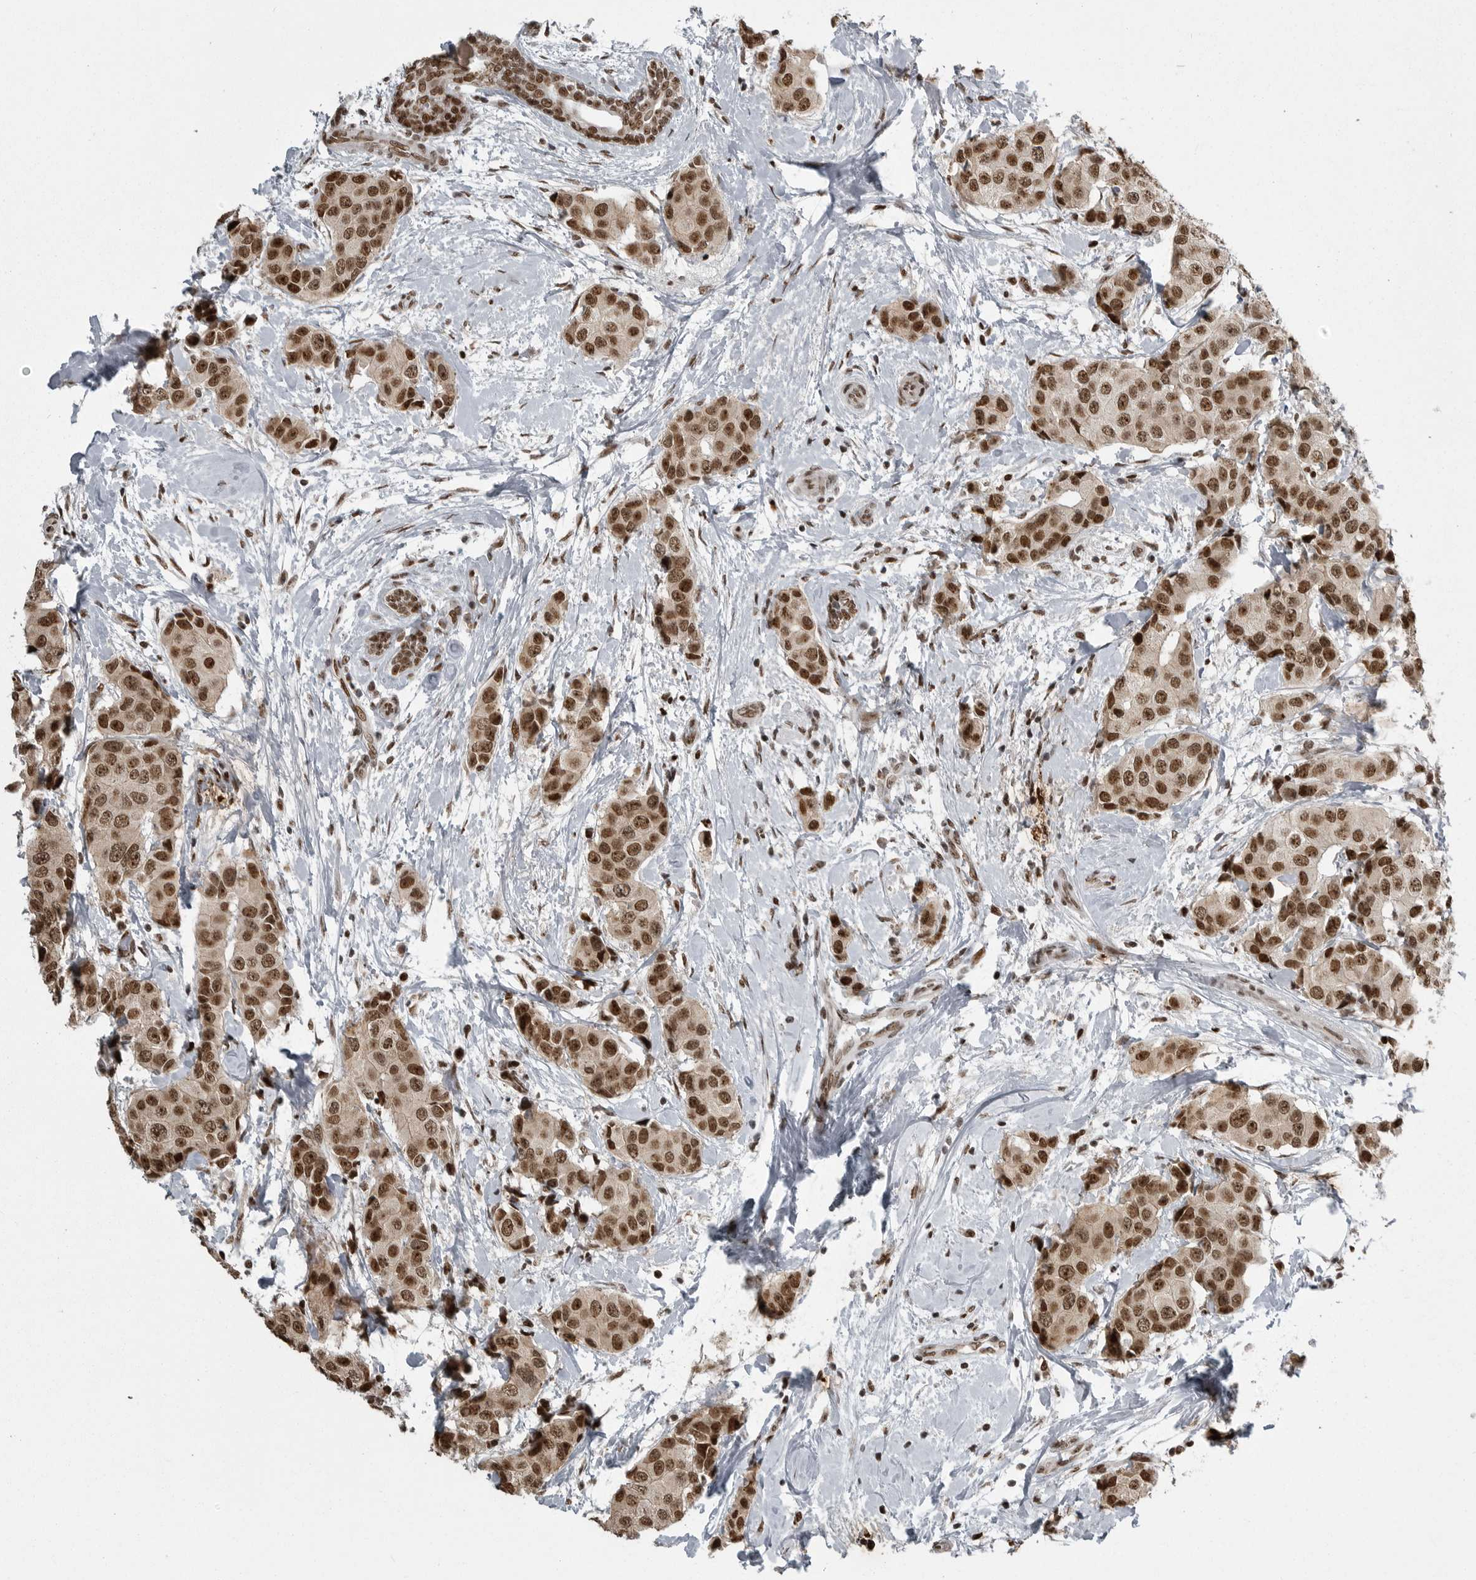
{"staining": {"intensity": "strong", "quantity": ">75%", "location": "nuclear"}, "tissue": "breast cancer", "cell_type": "Tumor cells", "image_type": "cancer", "snomed": [{"axis": "morphology", "description": "Normal tissue, NOS"}, {"axis": "morphology", "description": "Duct carcinoma"}, {"axis": "topography", "description": "Breast"}], "caption": "Strong nuclear expression is appreciated in about >75% of tumor cells in invasive ductal carcinoma (breast). The staining is performed using DAB (3,3'-diaminobenzidine) brown chromogen to label protein expression. The nuclei are counter-stained blue using hematoxylin.", "gene": "YAF2", "patient": {"sex": "female", "age": 39}}